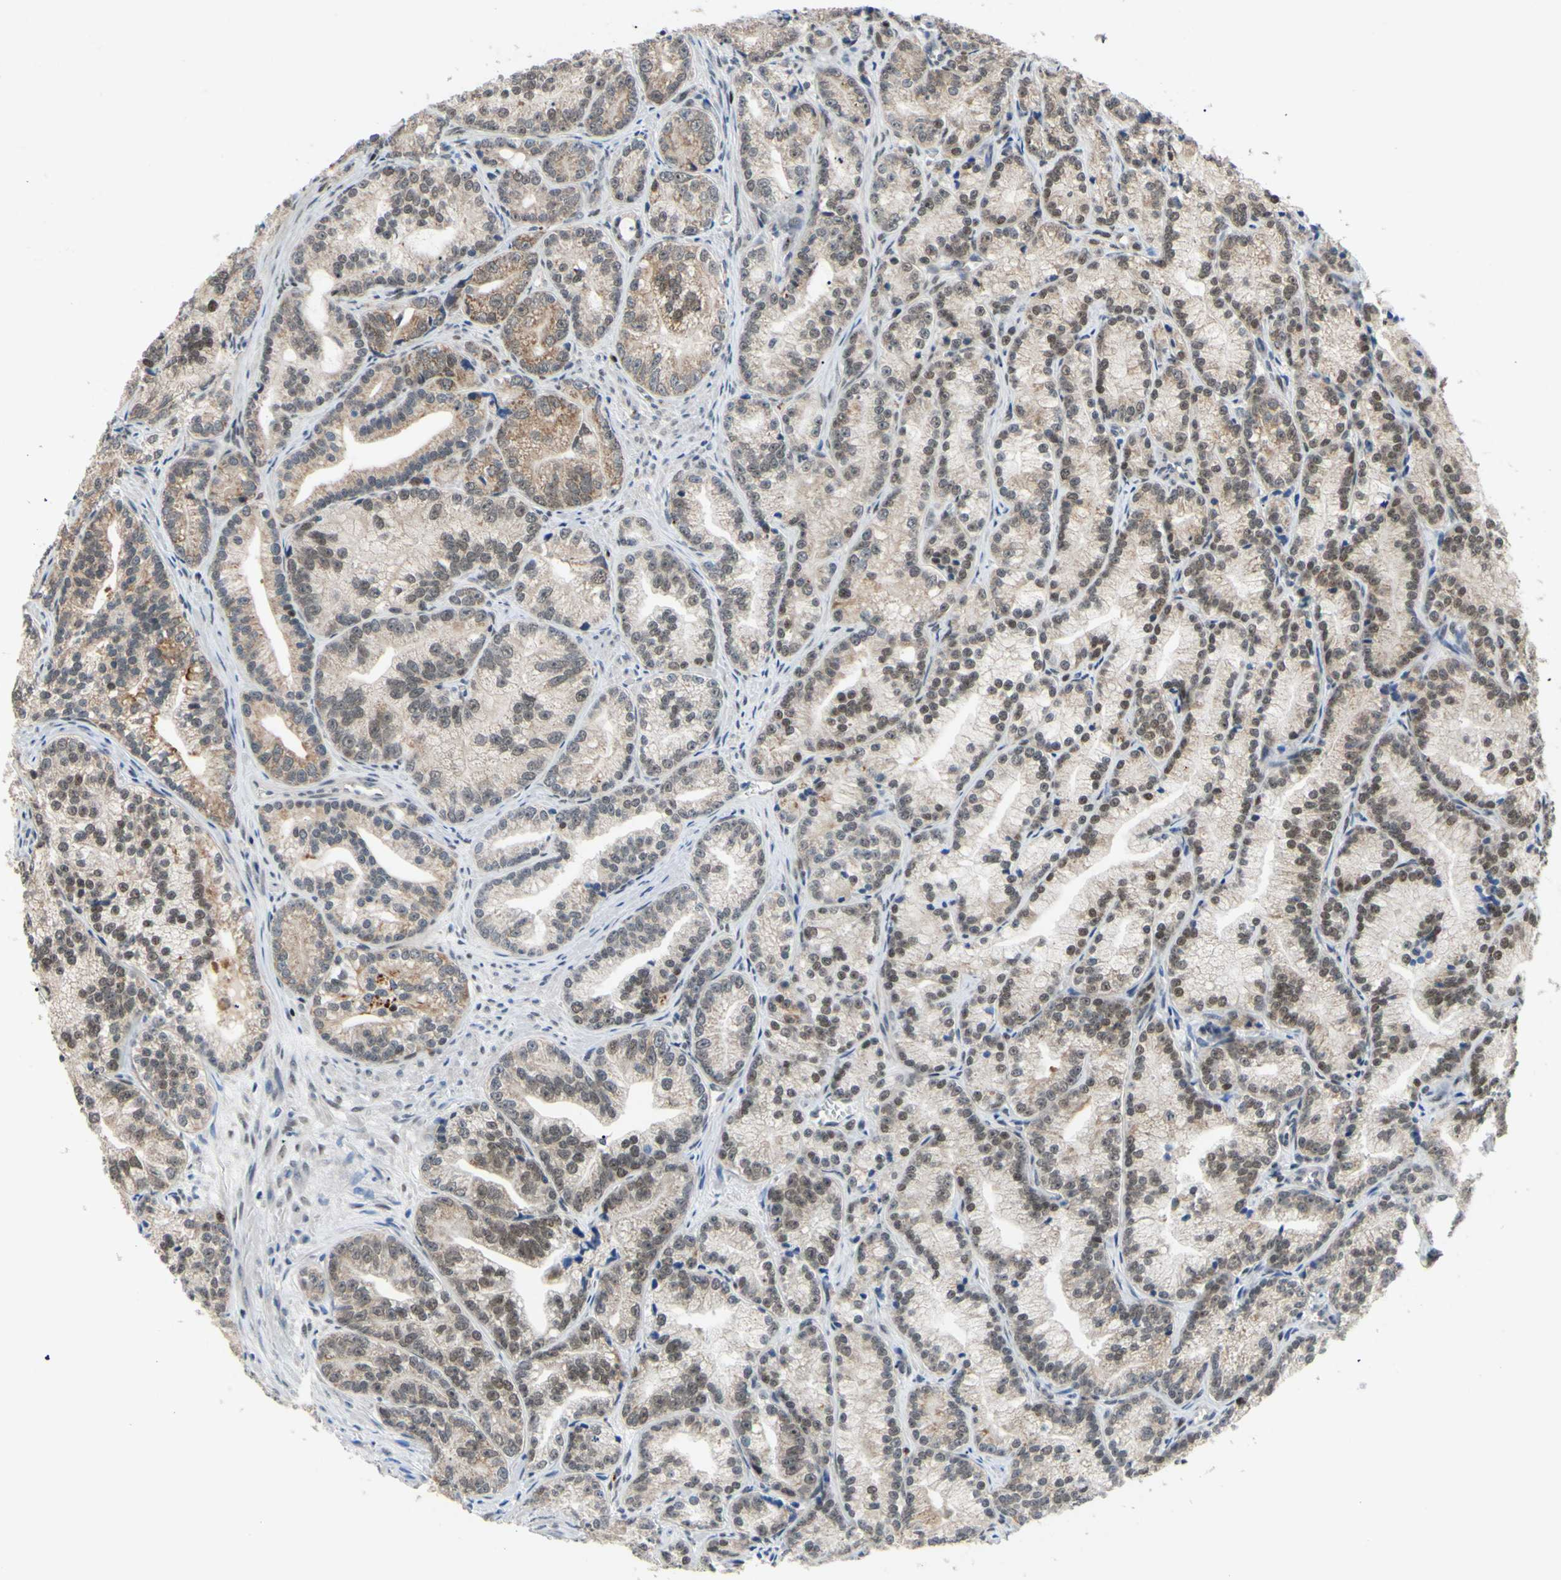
{"staining": {"intensity": "weak", "quantity": ">75%", "location": "cytoplasmic/membranous"}, "tissue": "prostate cancer", "cell_type": "Tumor cells", "image_type": "cancer", "snomed": [{"axis": "morphology", "description": "Adenocarcinoma, Low grade"}, {"axis": "topography", "description": "Prostate"}], "caption": "This is an image of immunohistochemistry (IHC) staining of prostate cancer, which shows weak positivity in the cytoplasmic/membranous of tumor cells.", "gene": "SP4", "patient": {"sex": "male", "age": 89}}